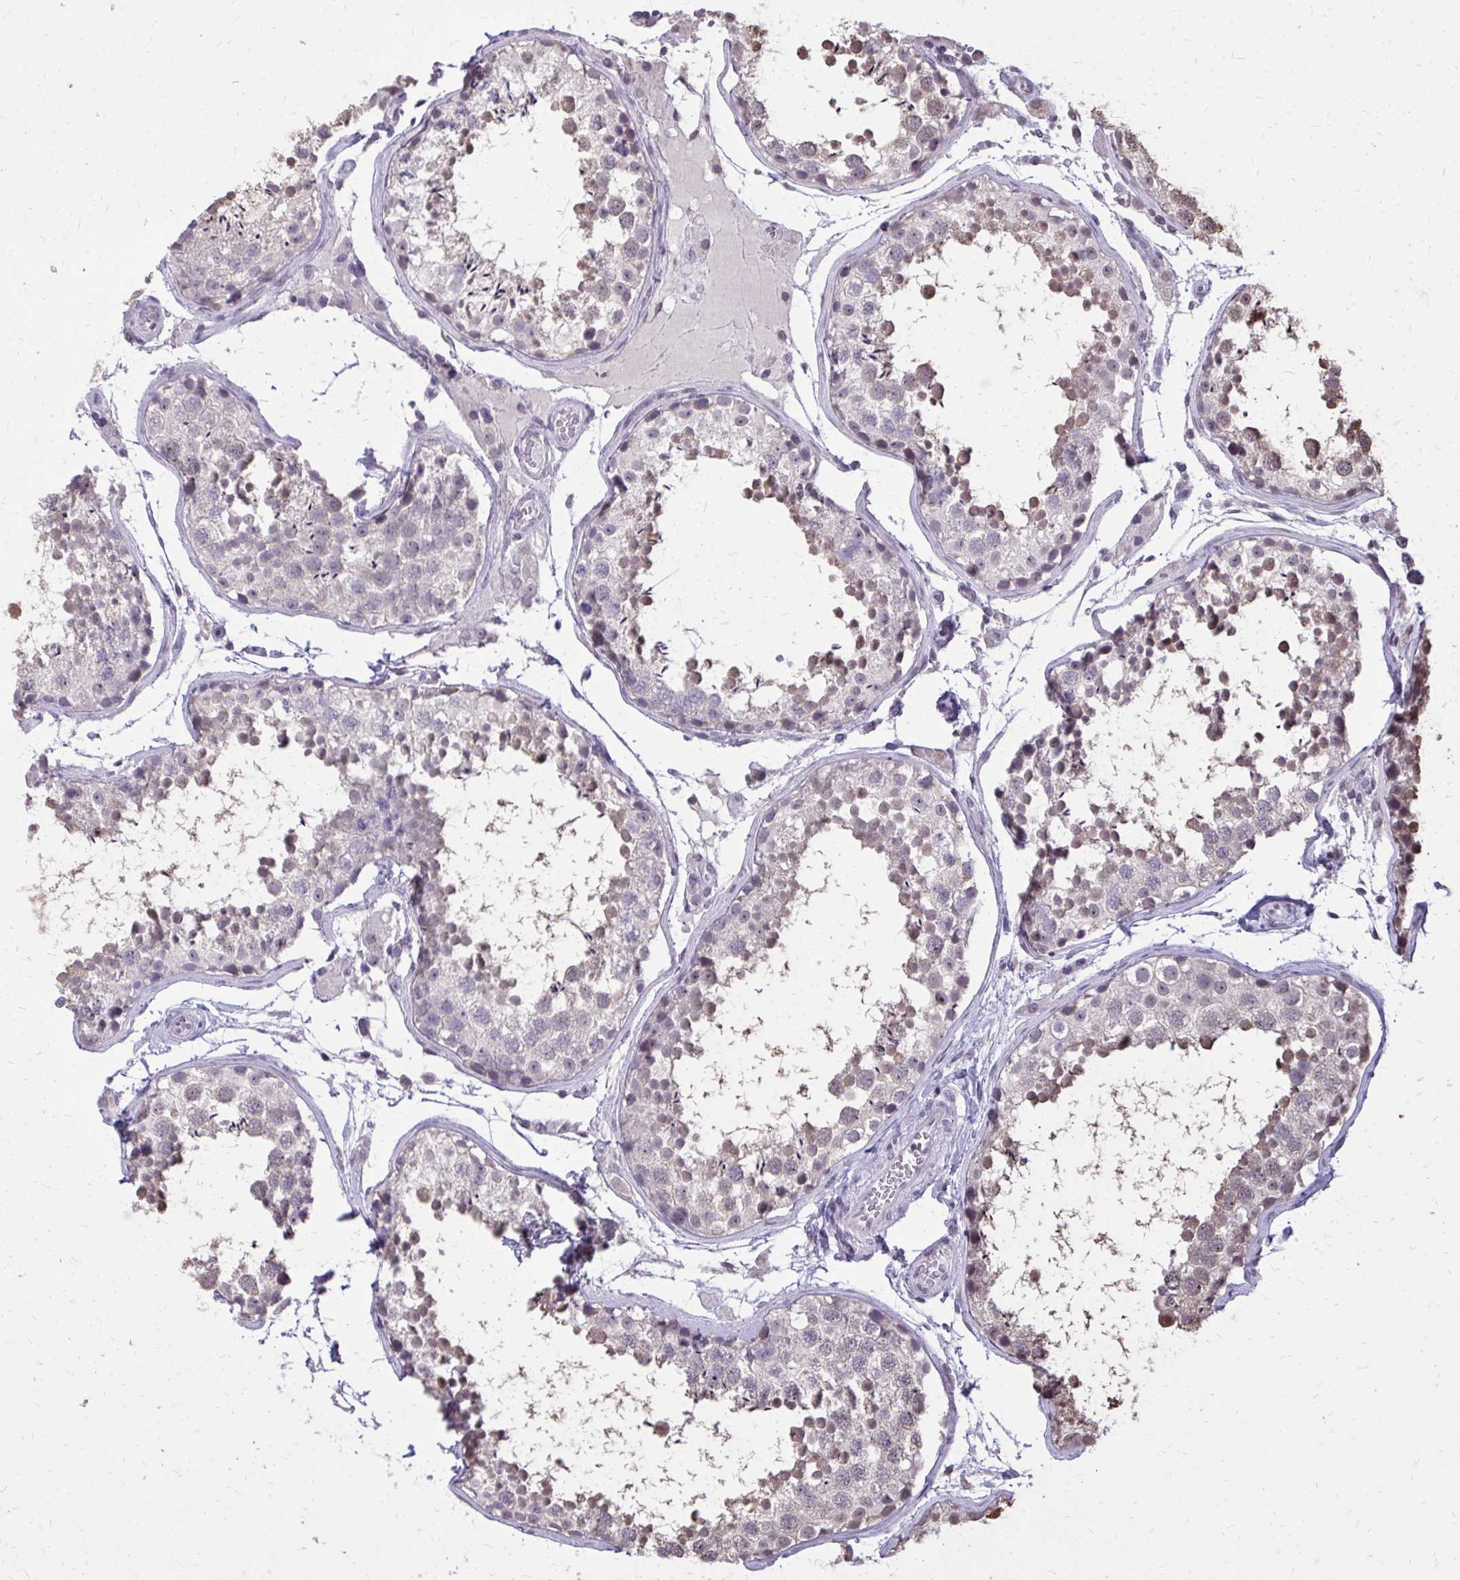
{"staining": {"intensity": "weak", "quantity": "25%-75%", "location": "cytoplasmic/membranous"}, "tissue": "testis", "cell_type": "Cells in seminiferous ducts", "image_type": "normal", "snomed": [{"axis": "morphology", "description": "Normal tissue, NOS"}, {"axis": "topography", "description": "Testis"}], "caption": "High-magnification brightfield microscopy of benign testis stained with DAB (brown) and counterstained with hematoxylin (blue). cells in seminiferous ducts exhibit weak cytoplasmic/membranous staining is appreciated in approximately25%-75% of cells. The staining was performed using DAB to visualize the protein expression in brown, while the nuclei were stained in blue with hematoxylin (Magnification: 20x).", "gene": "AKAP5", "patient": {"sex": "male", "age": 29}}